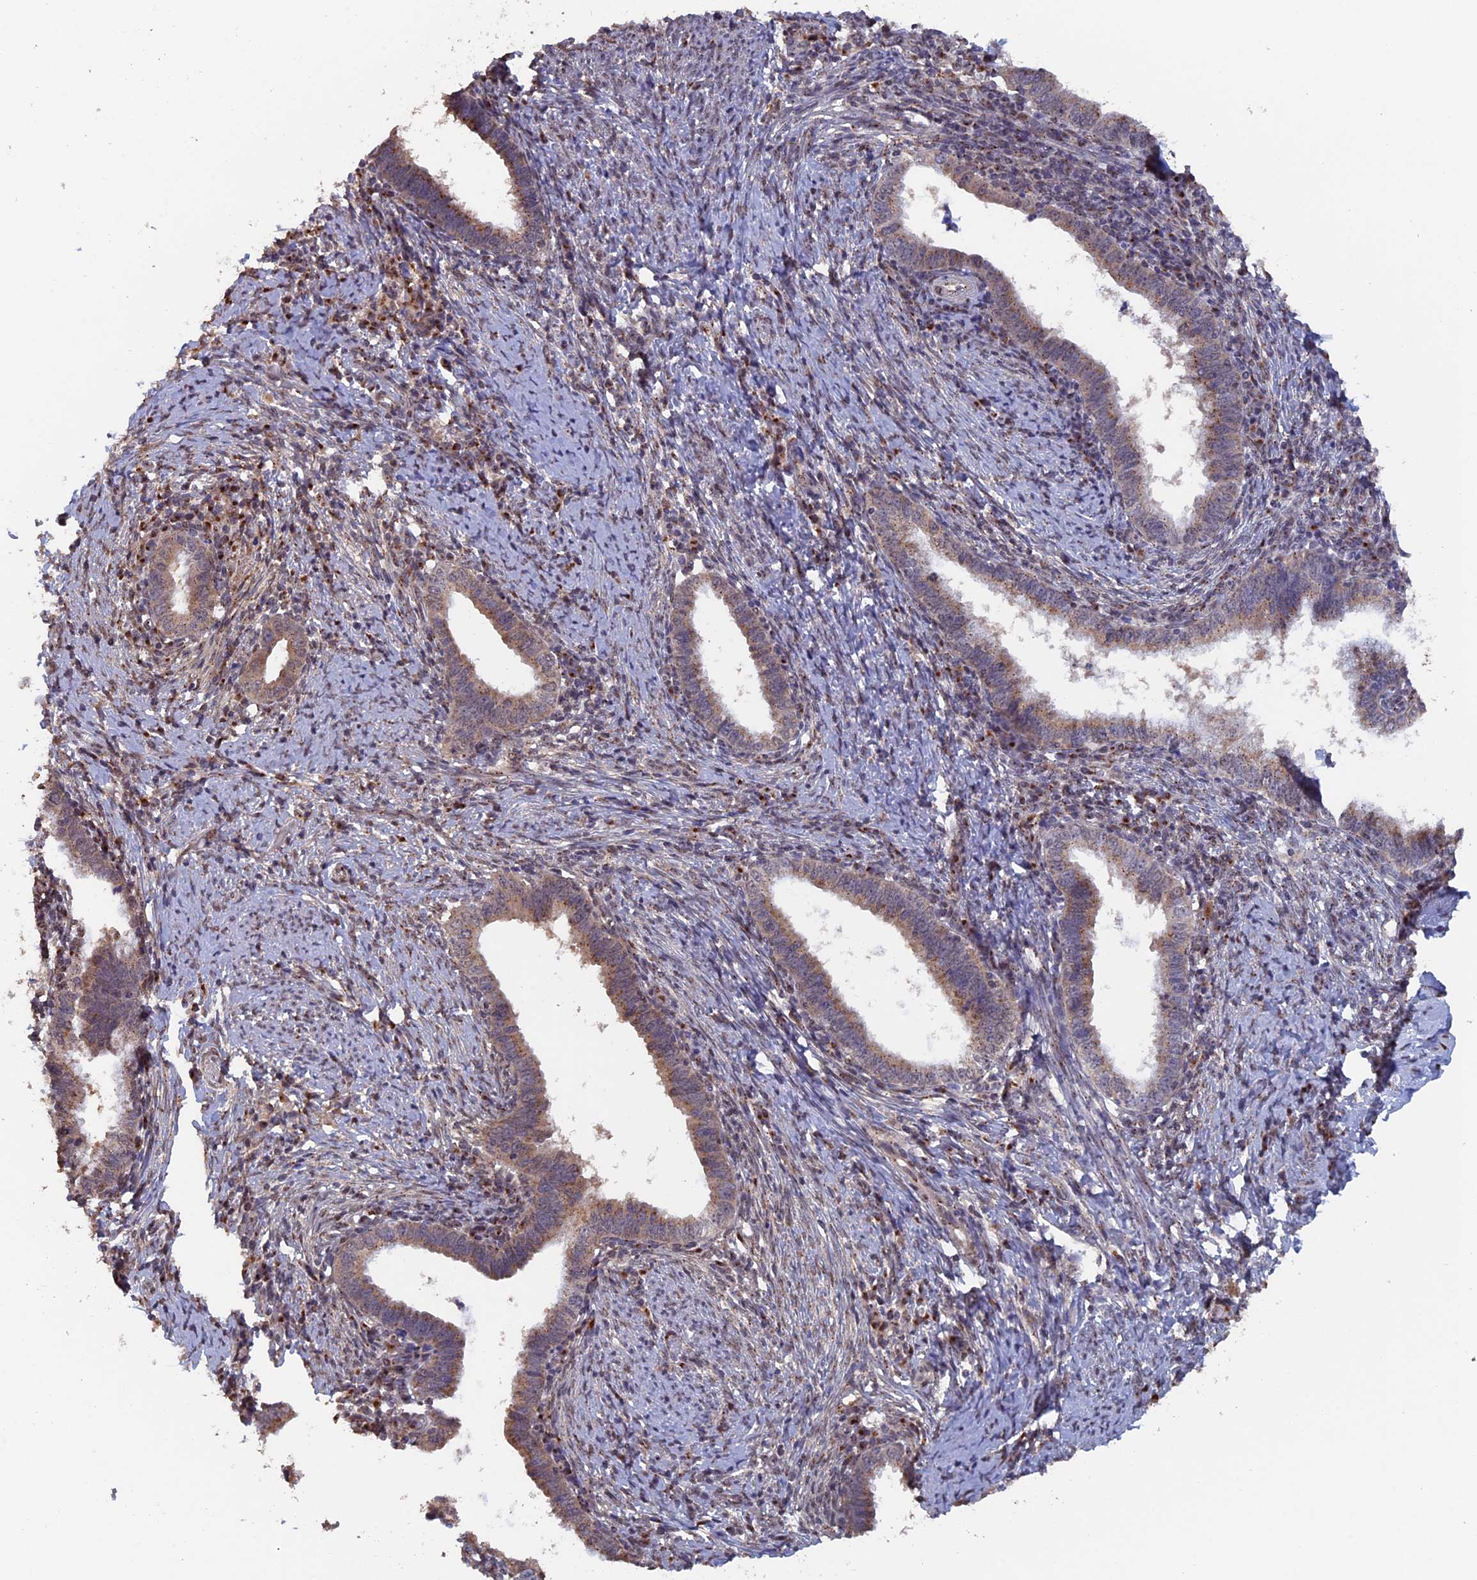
{"staining": {"intensity": "moderate", "quantity": ">75%", "location": "cytoplasmic/membranous"}, "tissue": "cervical cancer", "cell_type": "Tumor cells", "image_type": "cancer", "snomed": [{"axis": "morphology", "description": "Adenocarcinoma, NOS"}, {"axis": "topography", "description": "Cervix"}], "caption": "Cervical cancer stained with DAB immunohistochemistry reveals medium levels of moderate cytoplasmic/membranous positivity in about >75% of tumor cells.", "gene": "PIGQ", "patient": {"sex": "female", "age": 36}}